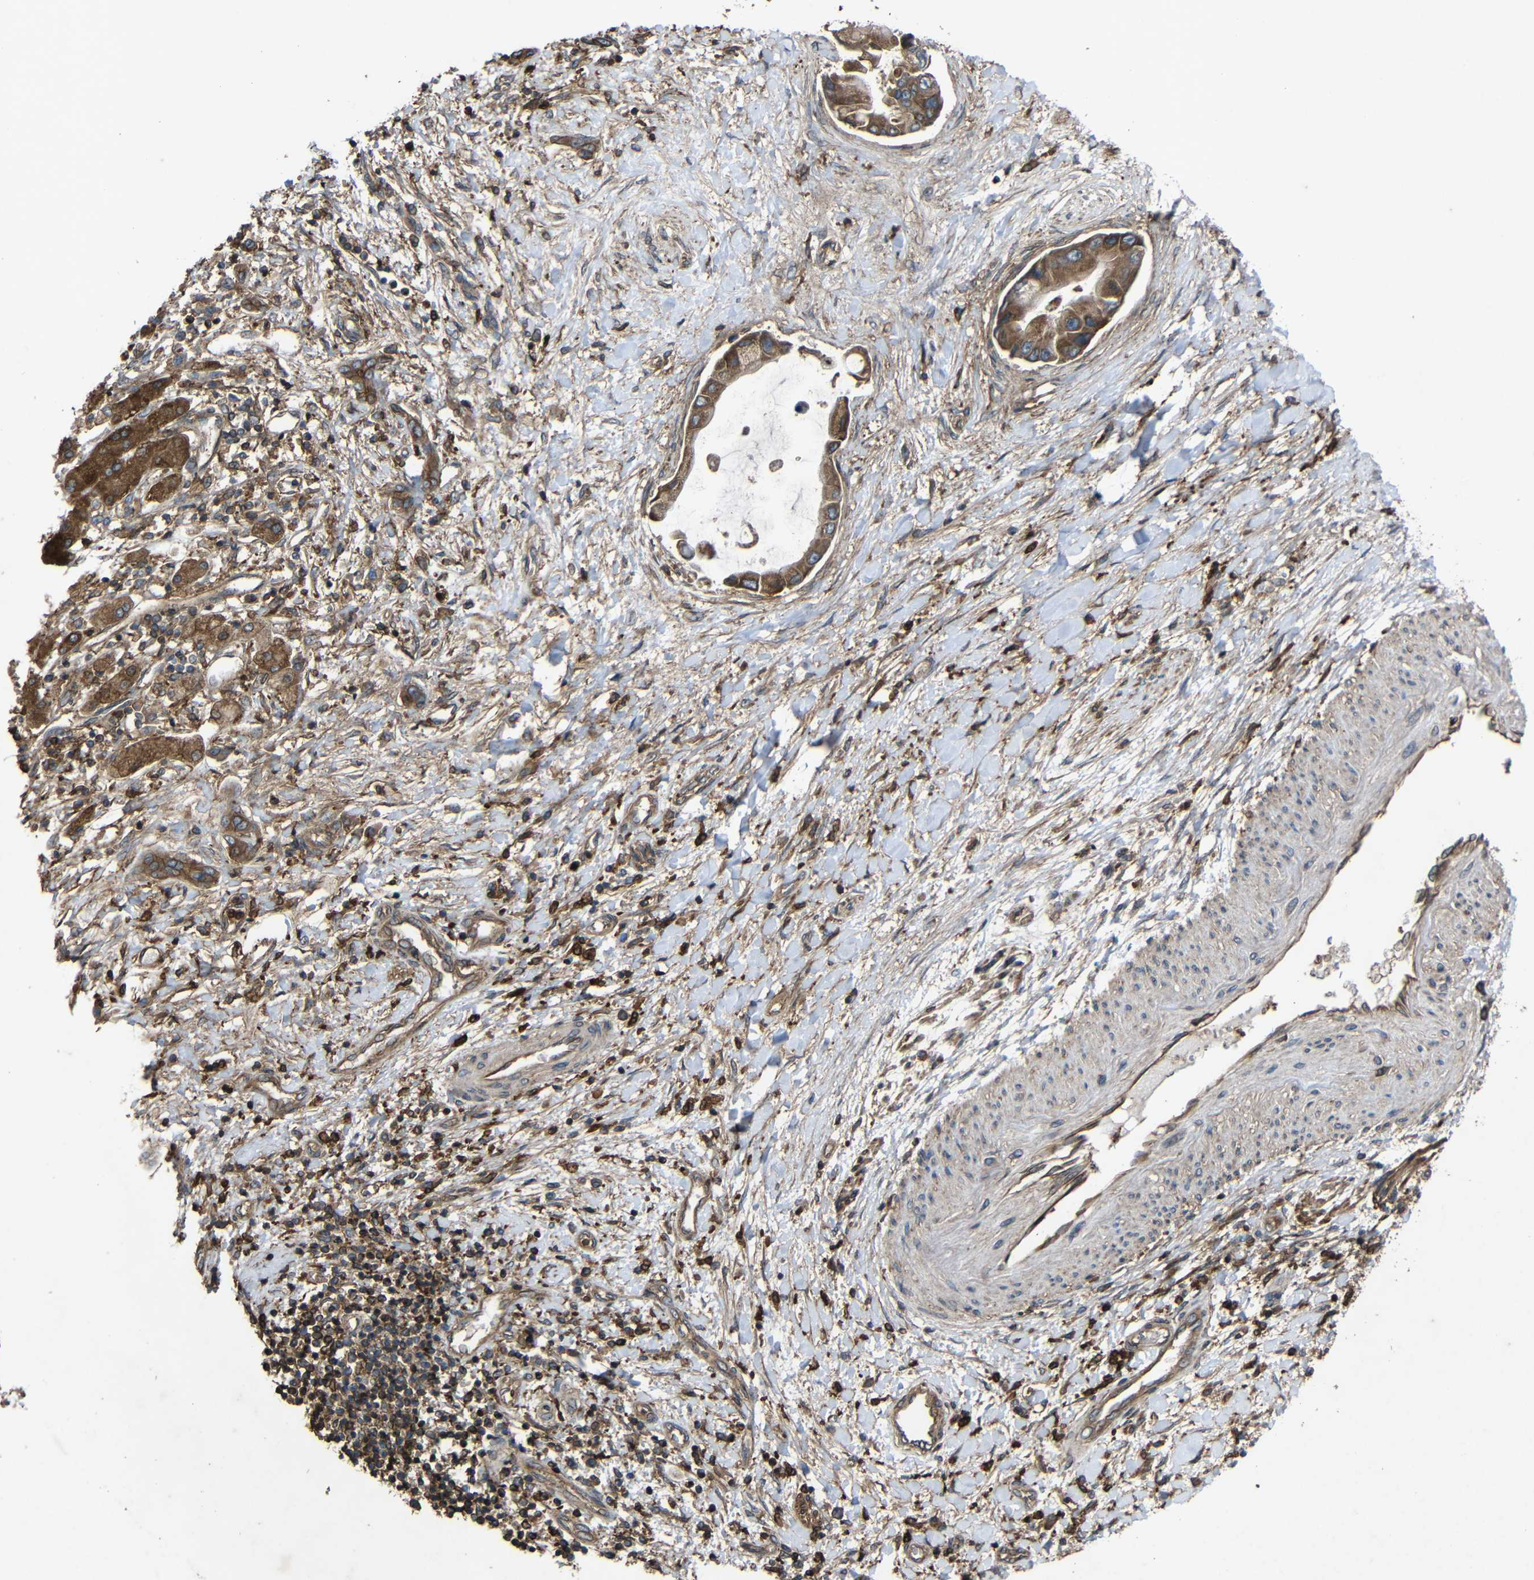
{"staining": {"intensity": "moderate", "quantity": ">75%", "location": "cytoplasmic/membranous"}, "tissue": "liver cancer", "cell_type": "Tumor cells", "image_type": "cancer", "snomed": [{"axis": "morphology", "description": "Cholangiocarcinoma"}, {"axis": "topography", "description": "Liver"}], "caption": "Protein analysis of cholangiocarcinoma (liver) tissue displays moderate cytoplasmic/membranous staining in about >75% of tumor cells. The protein is shown in brown color, while the nuclei are stained blue.", "gene": "TREM2", "patient": {"sex": "male", "age": 50}}